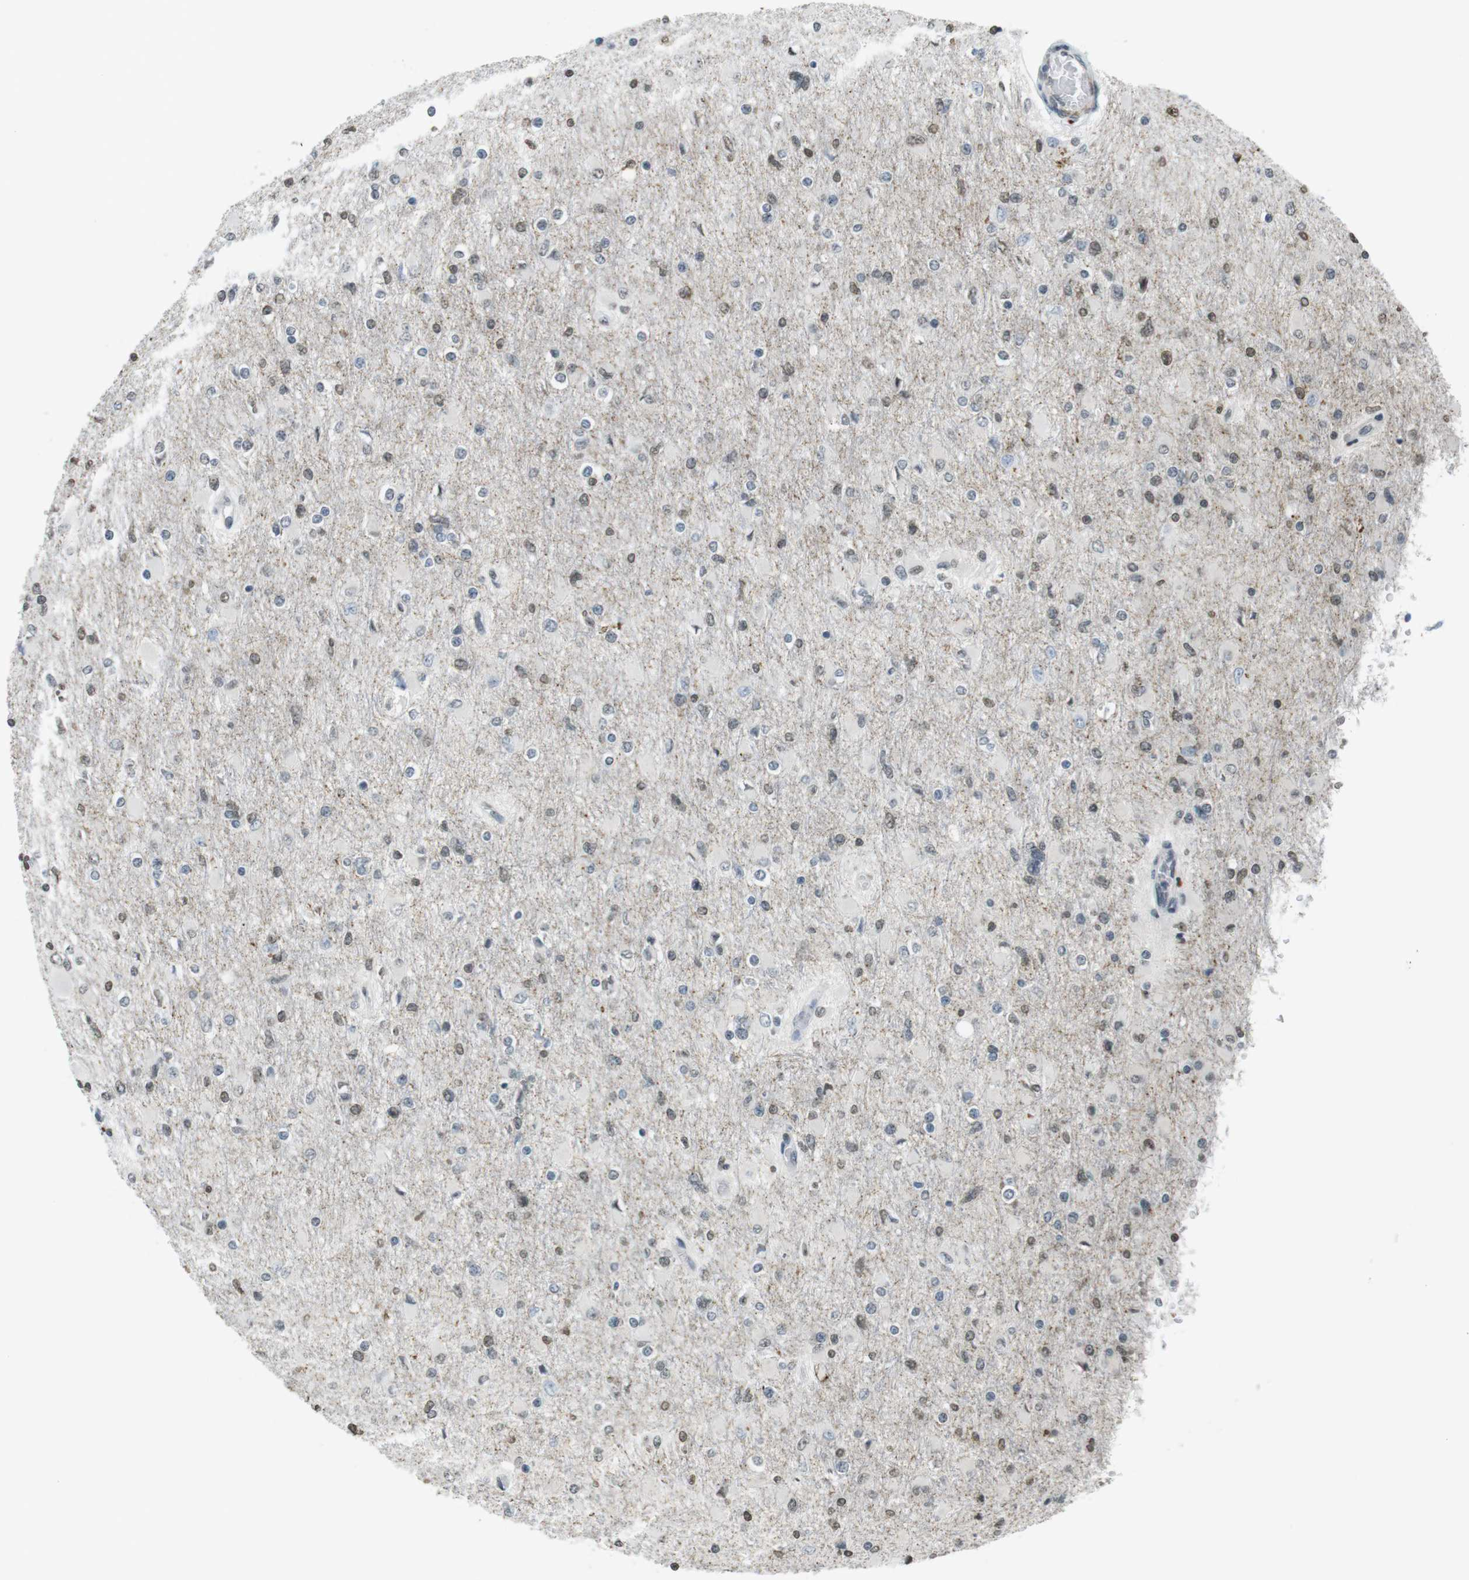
{"staining": {"intensity": "weak", "quantity": "25%-75%", "location": "nuclear"}, "tissue": "glioma", "cell_type": "Tumor cells", "image_type": "cancer", "snomed": [{"axis": "morphology", "description": "Glioma, malignant, High grade"}, {"axis": "topography", "description": "Cerebral cortex"}], "caption": "The photomicrograph displays staining of glioma, revealing weak nuclear protein expression (brown color) within tumor cells.", "gene": "USP7", "patient": {"sex": "female", "age": 36}}